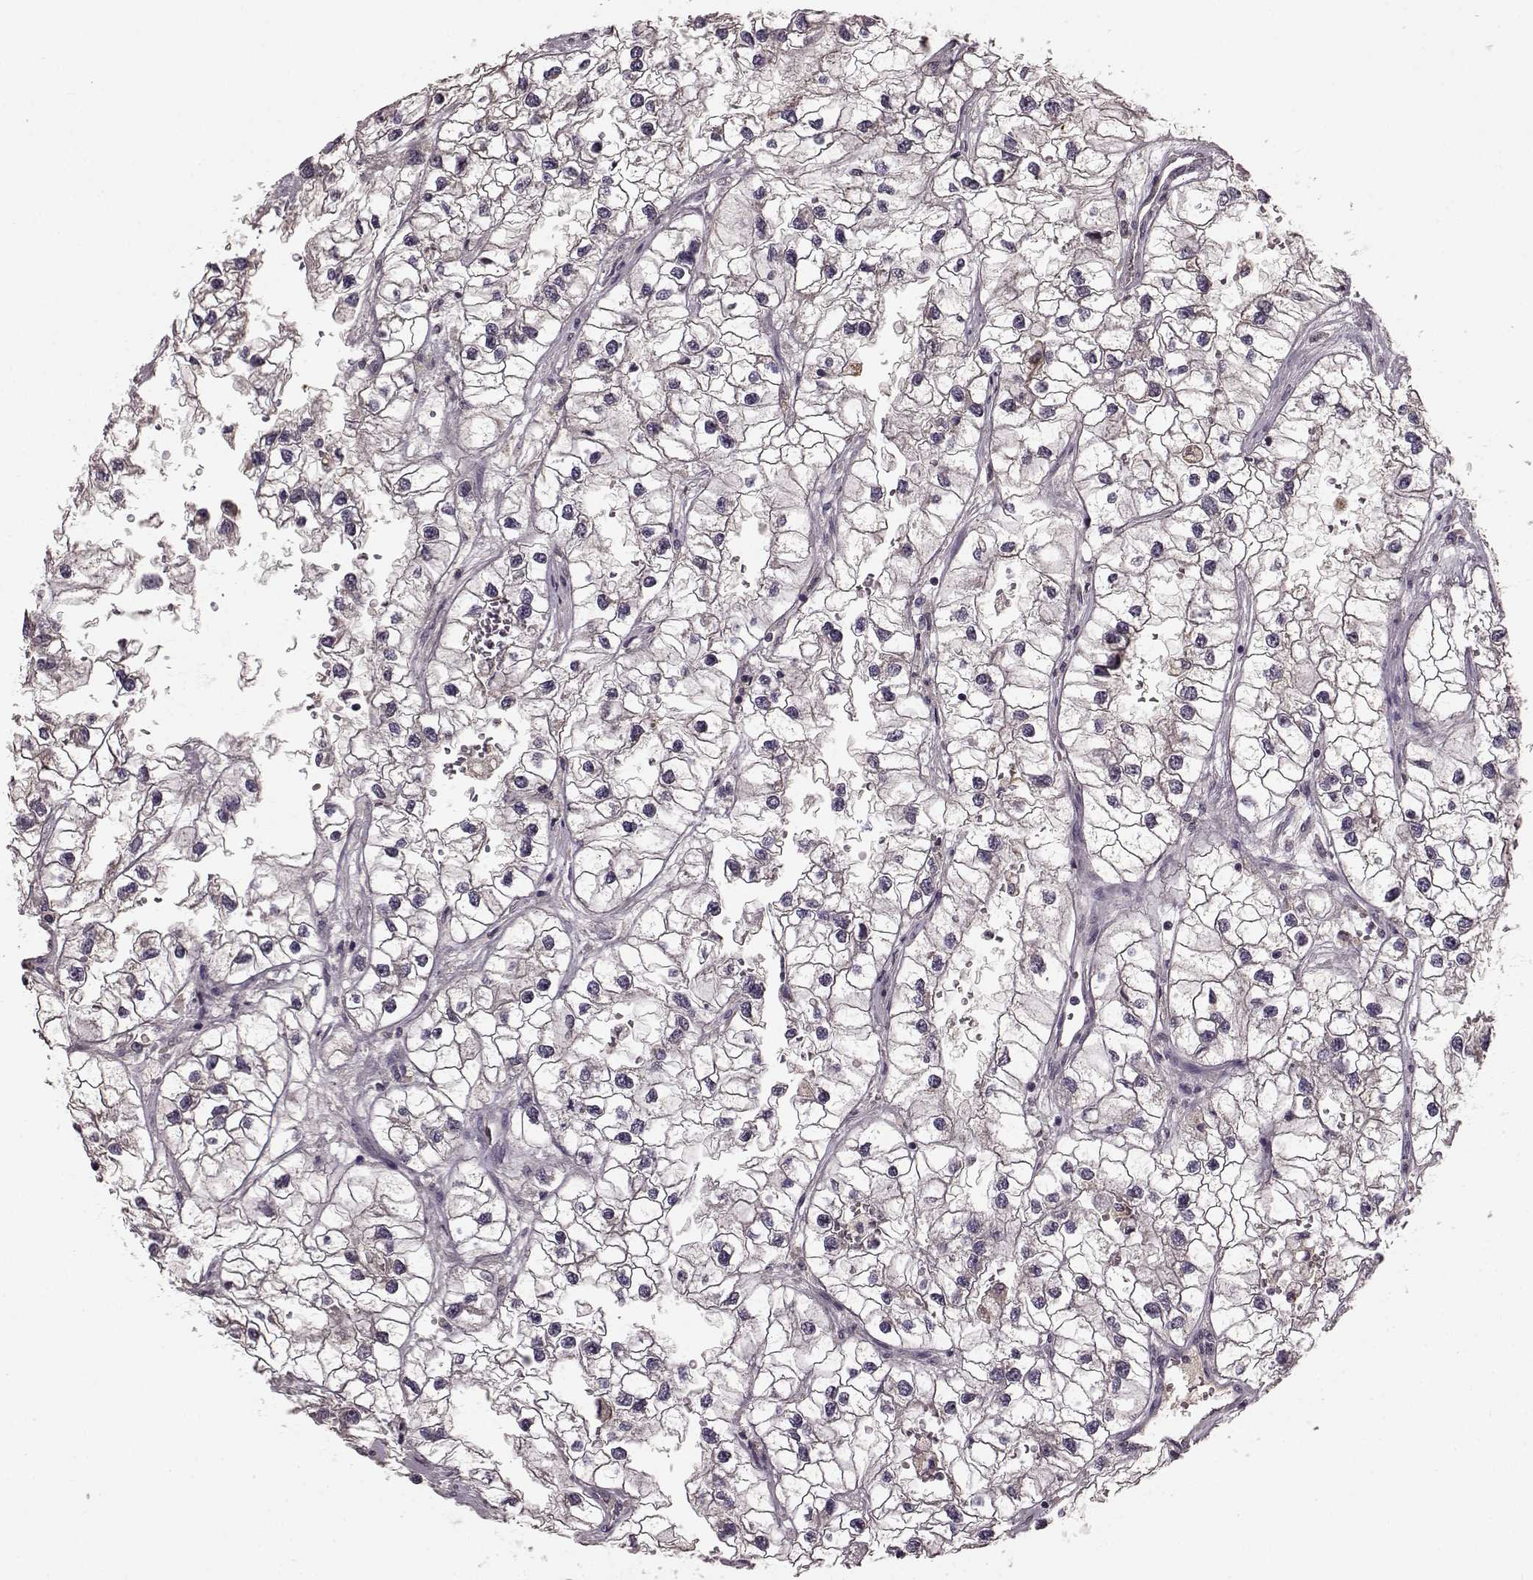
{"staining": {"intensity": "negative", "quantity": "none", "location": "none"}, "tissue": "renal cancer", "cell_type": "Tumor cells", "image_type": "cancer", "snomed": [{"axis": "morphology", "description": "Adenocarcinoma, NOS"}, {"axis": "topography", "description": "Kidney"}], "caption": "The IHC histopathology image has no significant staining in tumor cells of renal adenocarcinoma tissue.", "gene": "NRL", "patient": {"sex": "male", "age": 59}}